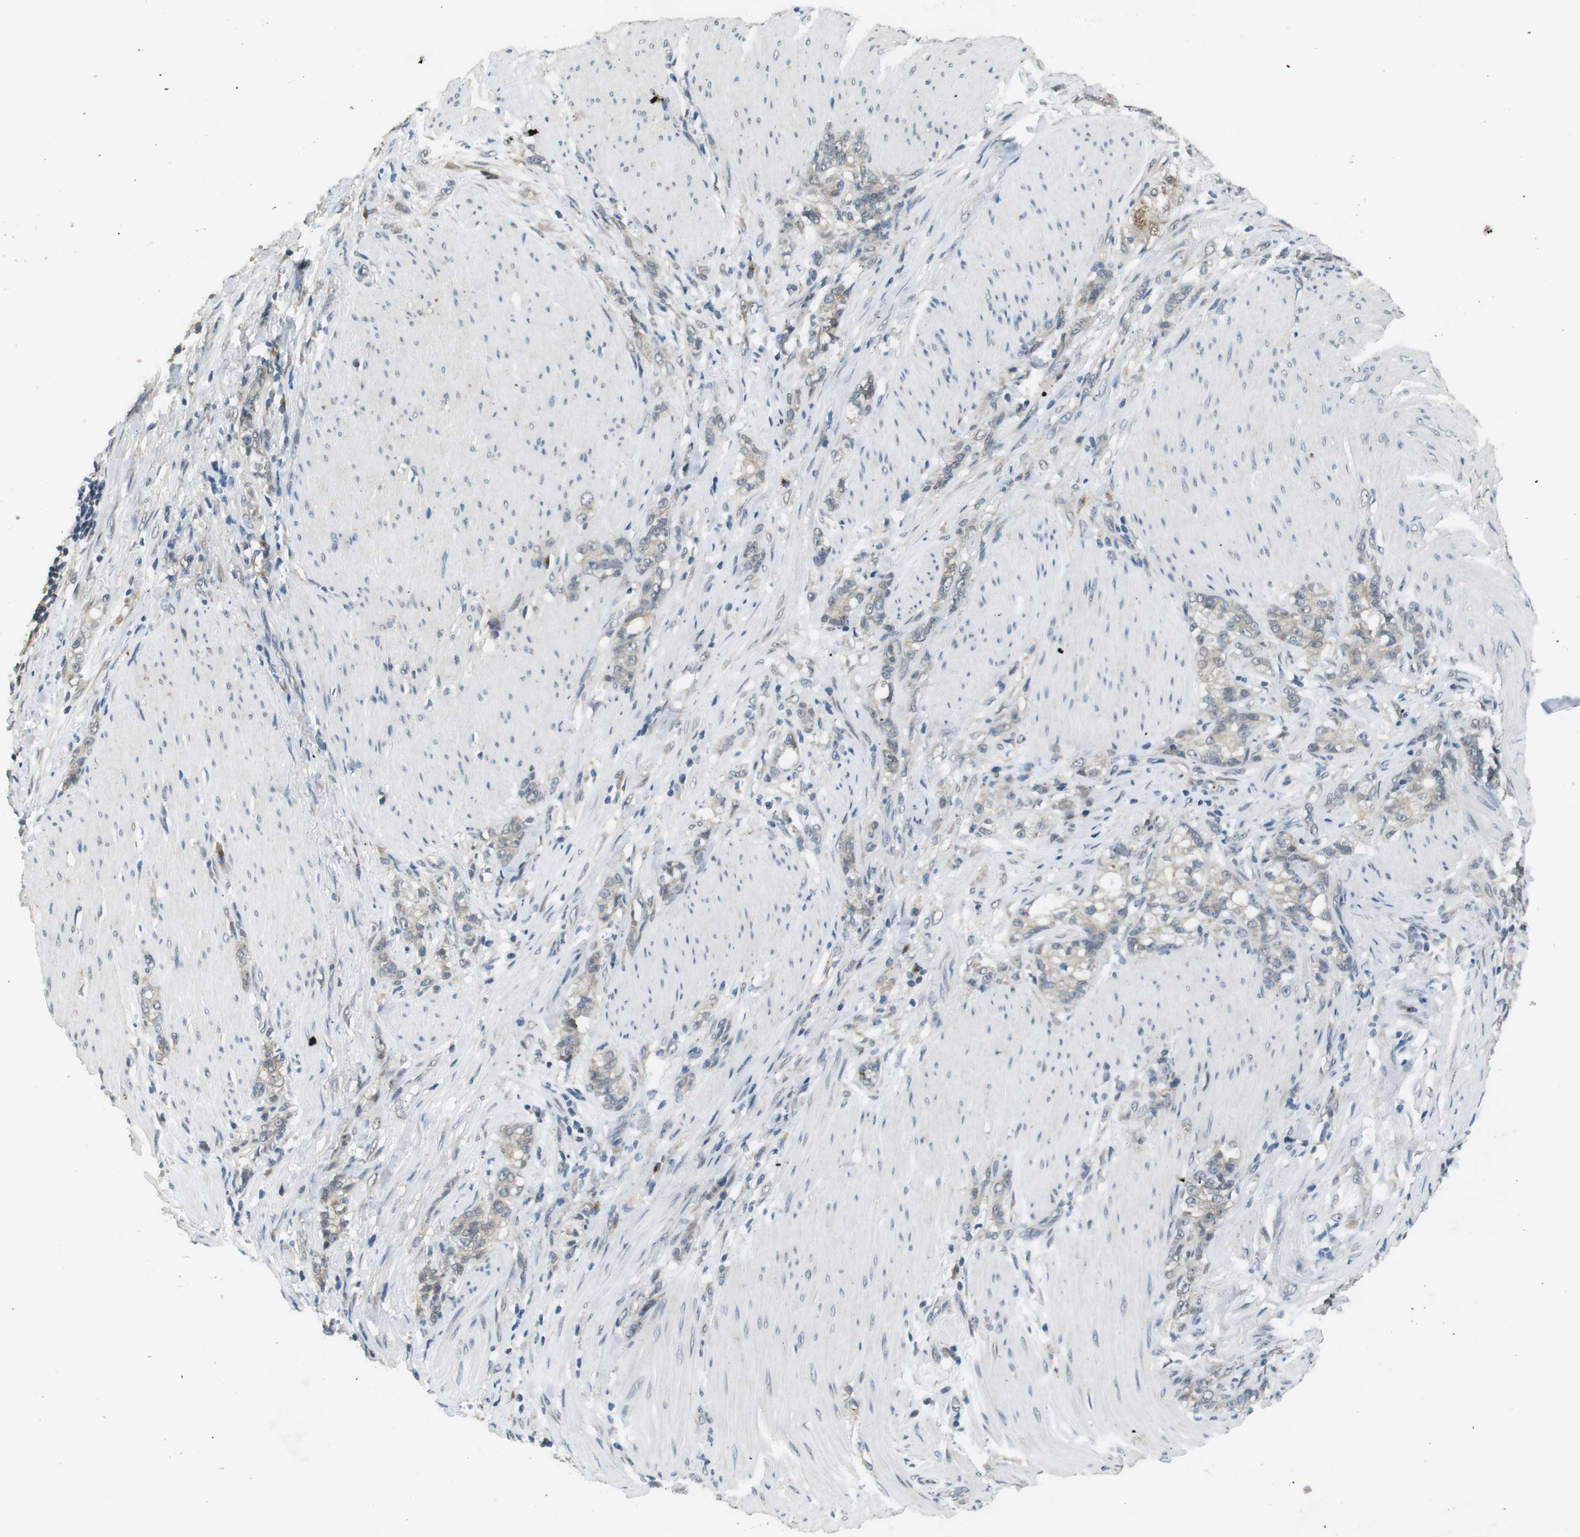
{"staining": {"intensity": "weak", "quantity": "<25%", "location": "cytoplasmic/membranous"}, "tissue": "stomach cancer", "cell_type": "Tumor cells", "image_type": "cancer", "snomed": [{"axis": "morphology", "description": "Adenocarcinoma, NOS"}, {"axis": "topography", "description": "Stomach, lower"}], "caption": "This micrograph is of stomach cancer stained with immunohistochemistry (IHC) to label a protein in brown with the nuclei are counter-stained blue. There is no expression in tumor cells. (Brightfield microscopy of DAB immunohistochemistry (IHC) at high magnification).", "gene": "CLDN7", "patient": {"sex": "male", "age": 88}}